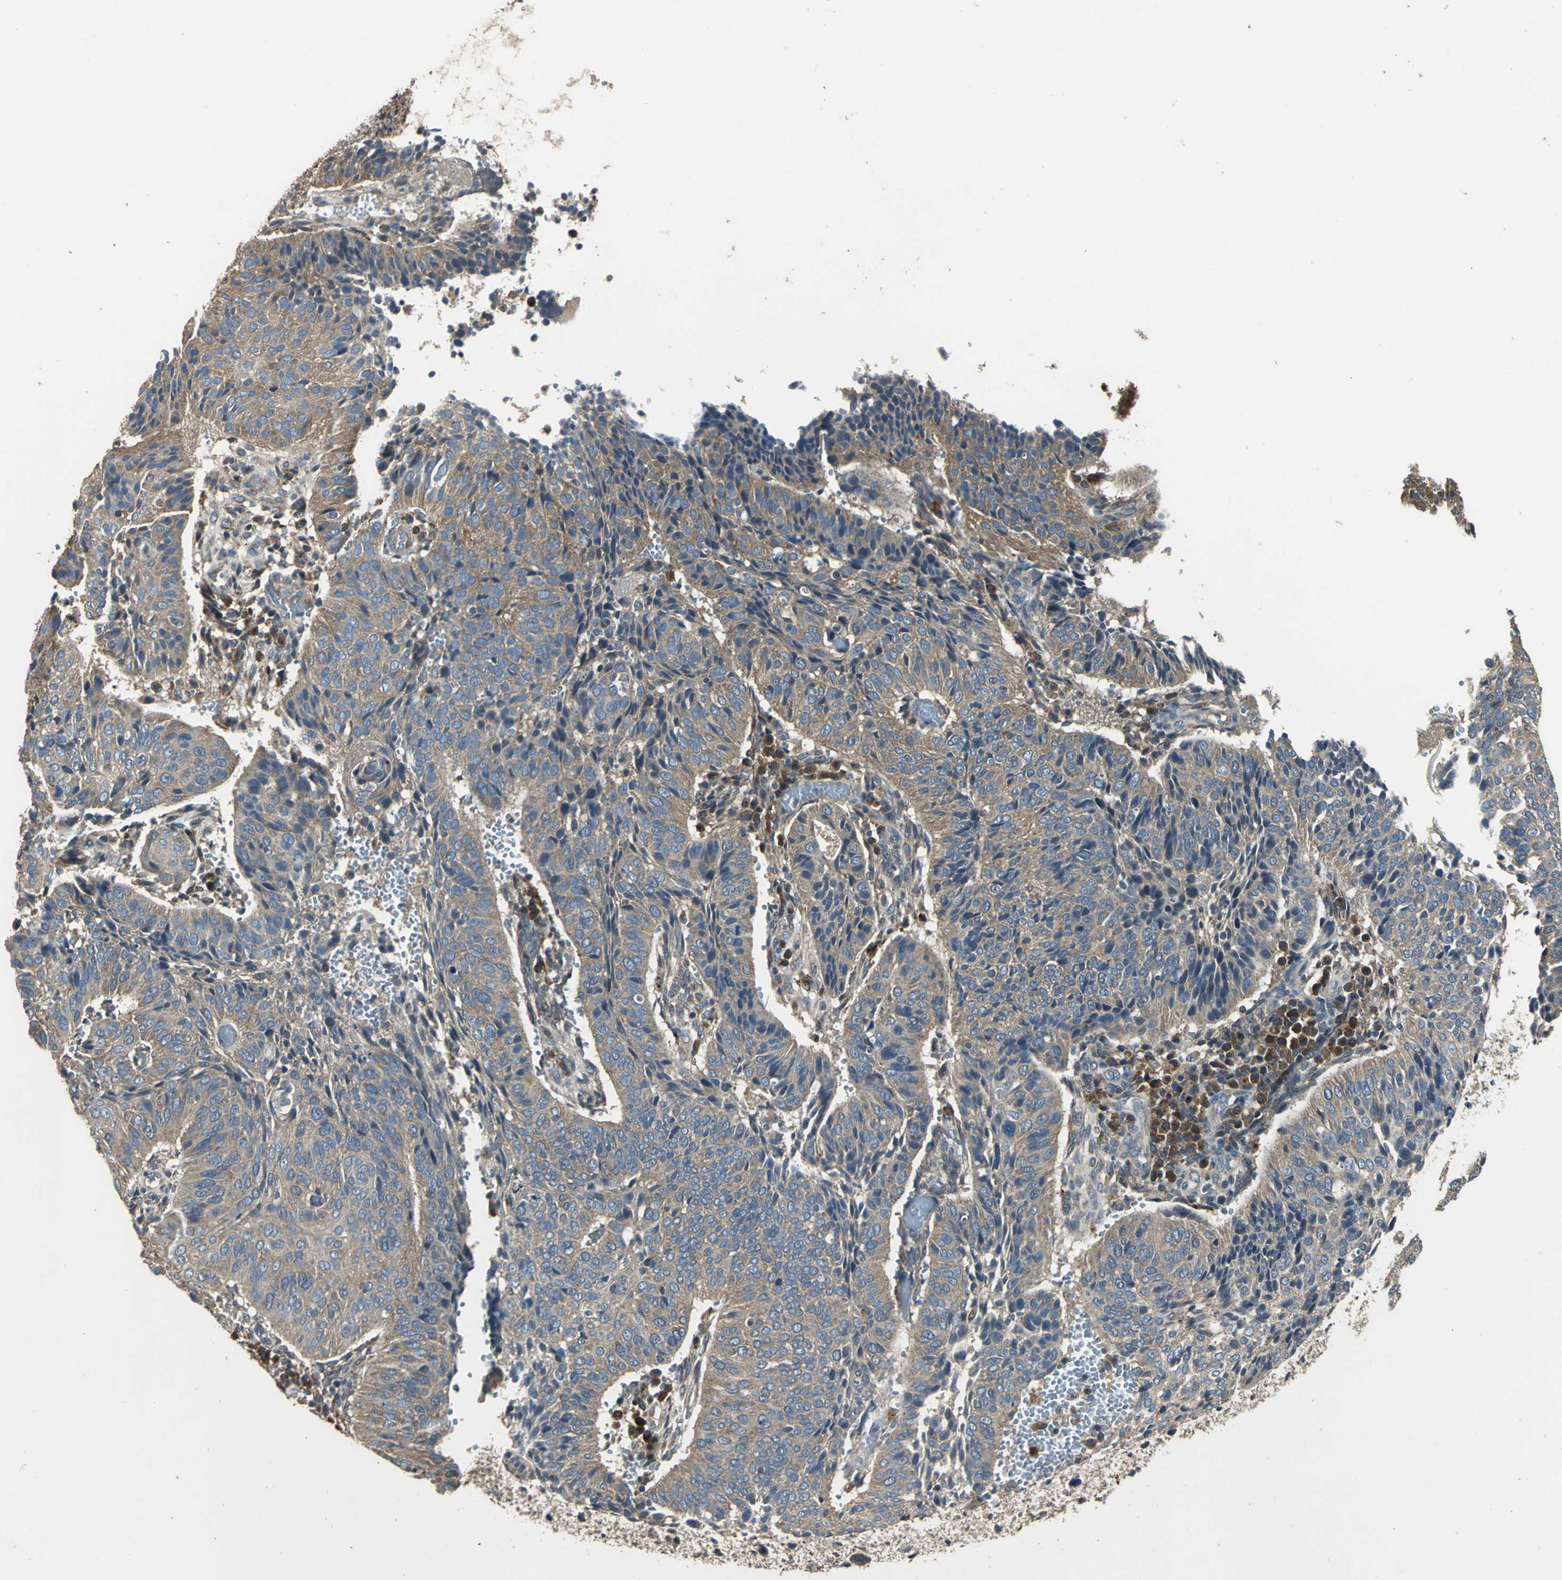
{"staining": {"intensity": "moderate", "quantity": ">75%", "location": "cytoplasmic/membranous"}, "tissue": "cervical cancer", "cell_type": "Tumor cells", "image_type": "cancer", "snomed": [{"axis": "morphology", "description": "Squamous cell carcinoma, NOS"}, {"axis": "topography", "description": "Cervix"}], "caption": "Tumor cells demonstrate moderate cytoplasmic/membranous staining in approximately >75% of cells in squamous cell carcinoma (cervical). The staining was performed using DAB, with brown indicating positive protein expression. Nuclei are stained blue with hematoxylin.", "gene": "IRF3", "patient": {"sex": "female", "age": 39}}